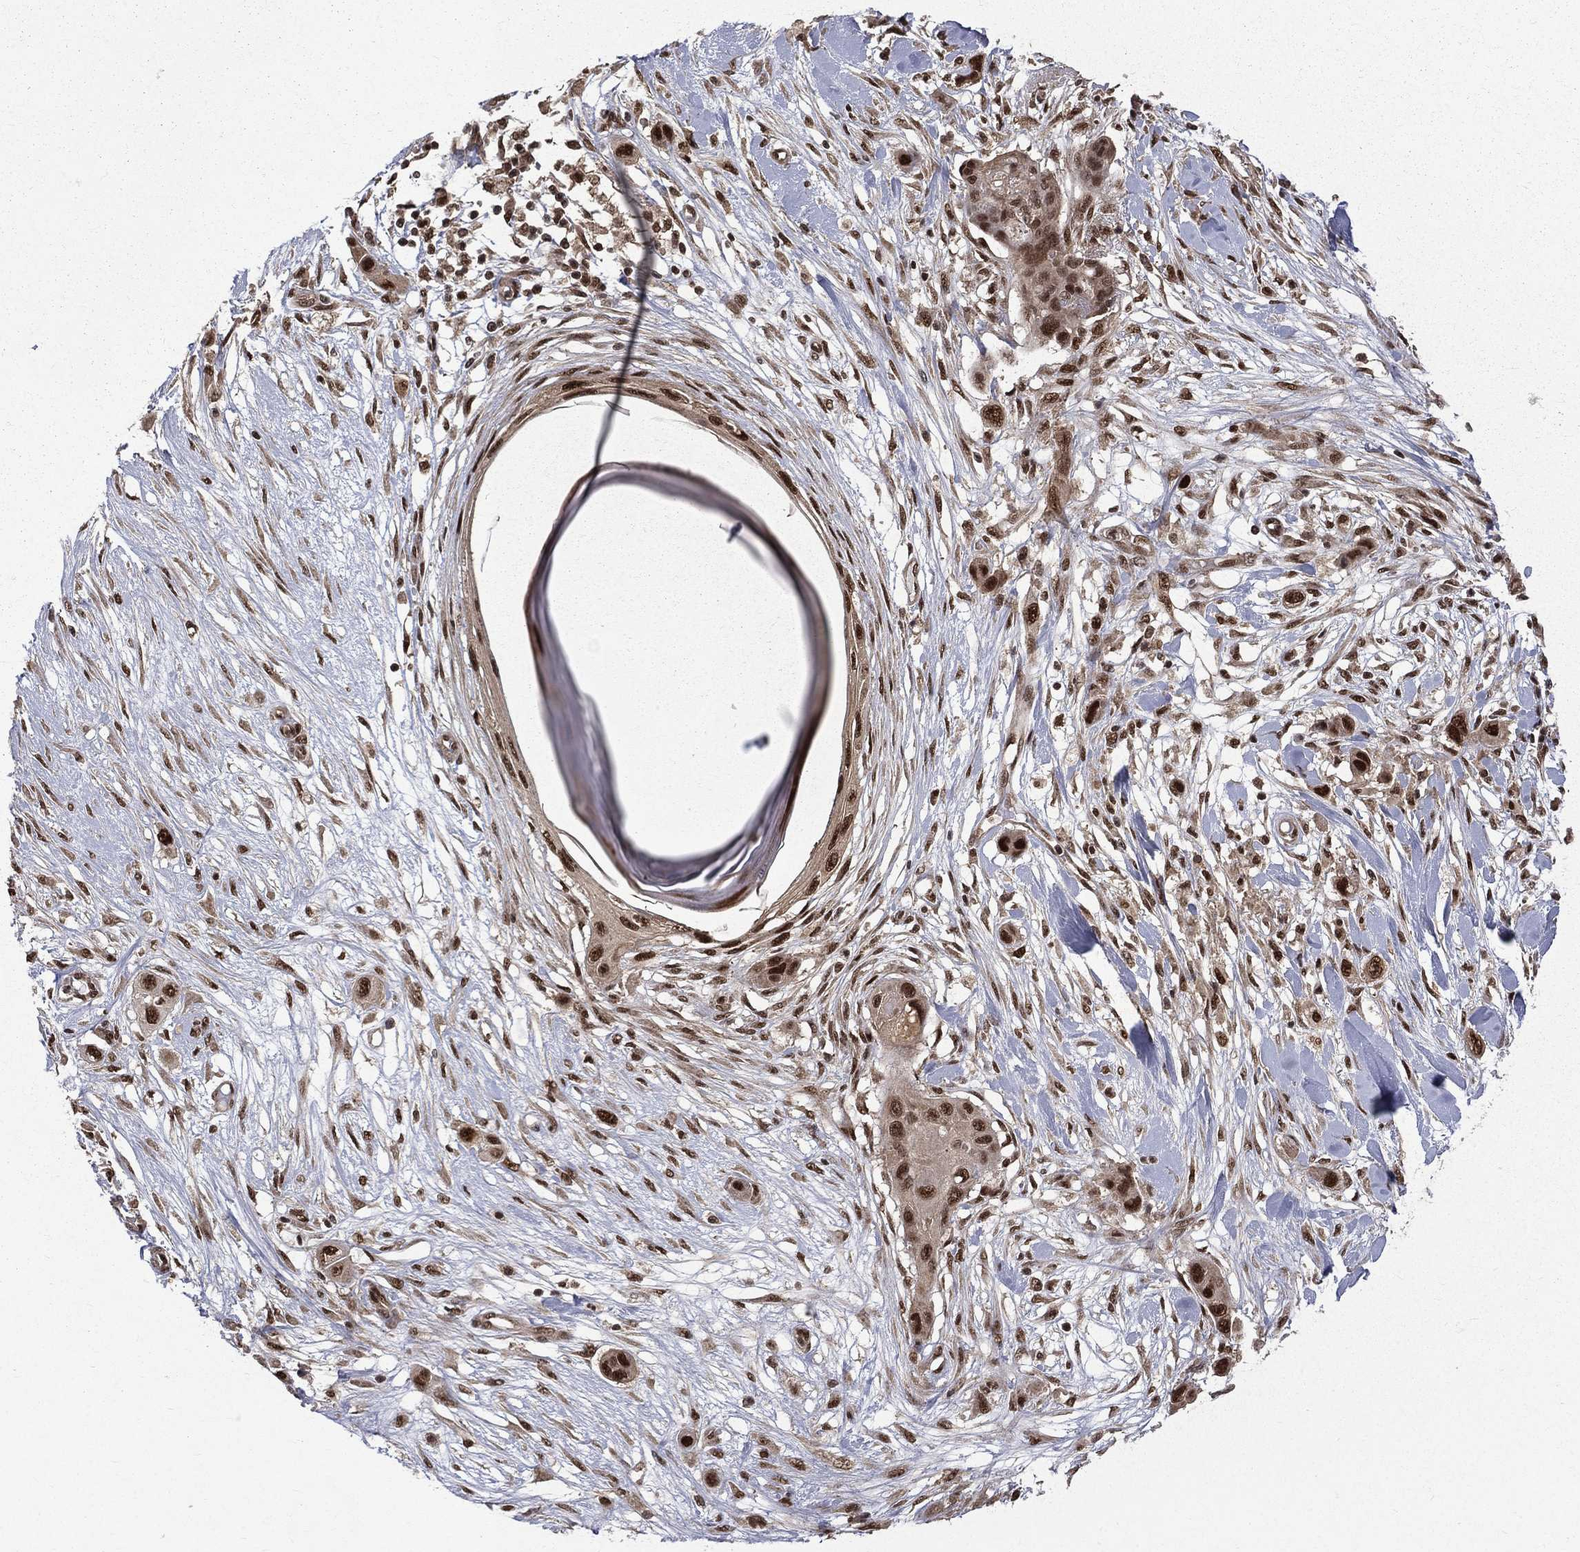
{"staining": {"intensity": "strong", "quantity": ">75%", "location": "nuclear"}, "tissue": "skin cancer", "cell_type": "Tumor cells", "image_type": "cancer", "snomed": [{"axis": "morphology", "description": "Squamous cell carcinoma, NOS"}, {"axis": "topography", "description": "Skin"}], "caption": "Protein staining by immunohistochemistry (IHC) shows strong nuclear expression in approximately >75% of tumor cells in squamous cell carcinoma (skin).", "gene": "JMJD6", "patient": {"sex": "male", "age": 79}}